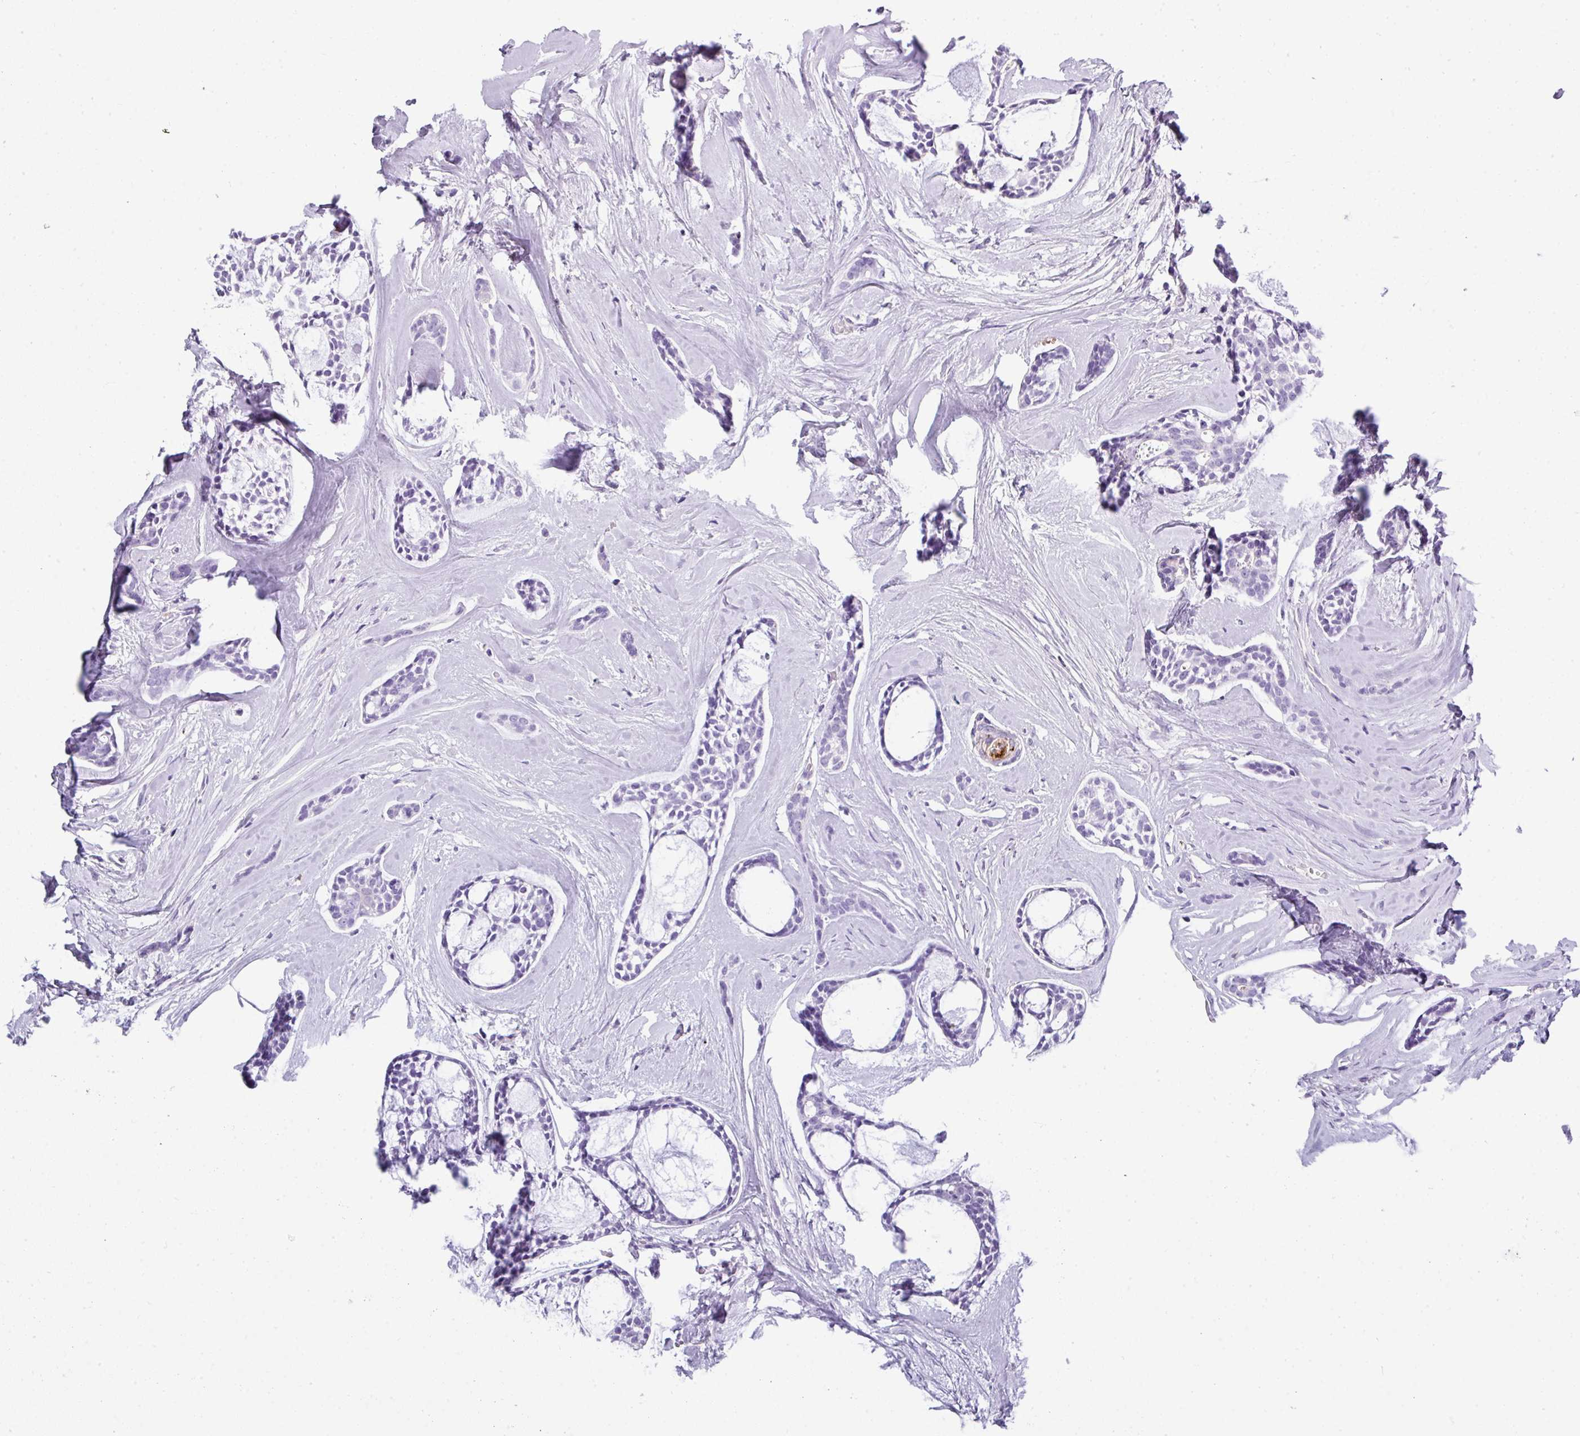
{"staining": {"intensity": "negative", "quantity": "none", "location": "none"}, "tissue": "head and neck cancer", "cell_type": "Tumor cells", "image_type": "cancer", "snomed": [{"axis": "morphology", "description": "Adenocarcinoma, NOS"}, {"axis": "topography", "description": "Subcutis"}, {"axis": "topography", "description": "Head-Neck"}], "caption": "Immunohistochemistry of head and neck adenocarcinoma shows no staining in tumor cells.", "gene": "ZNF568", "patient": {"sex": "female", "age": 73}}